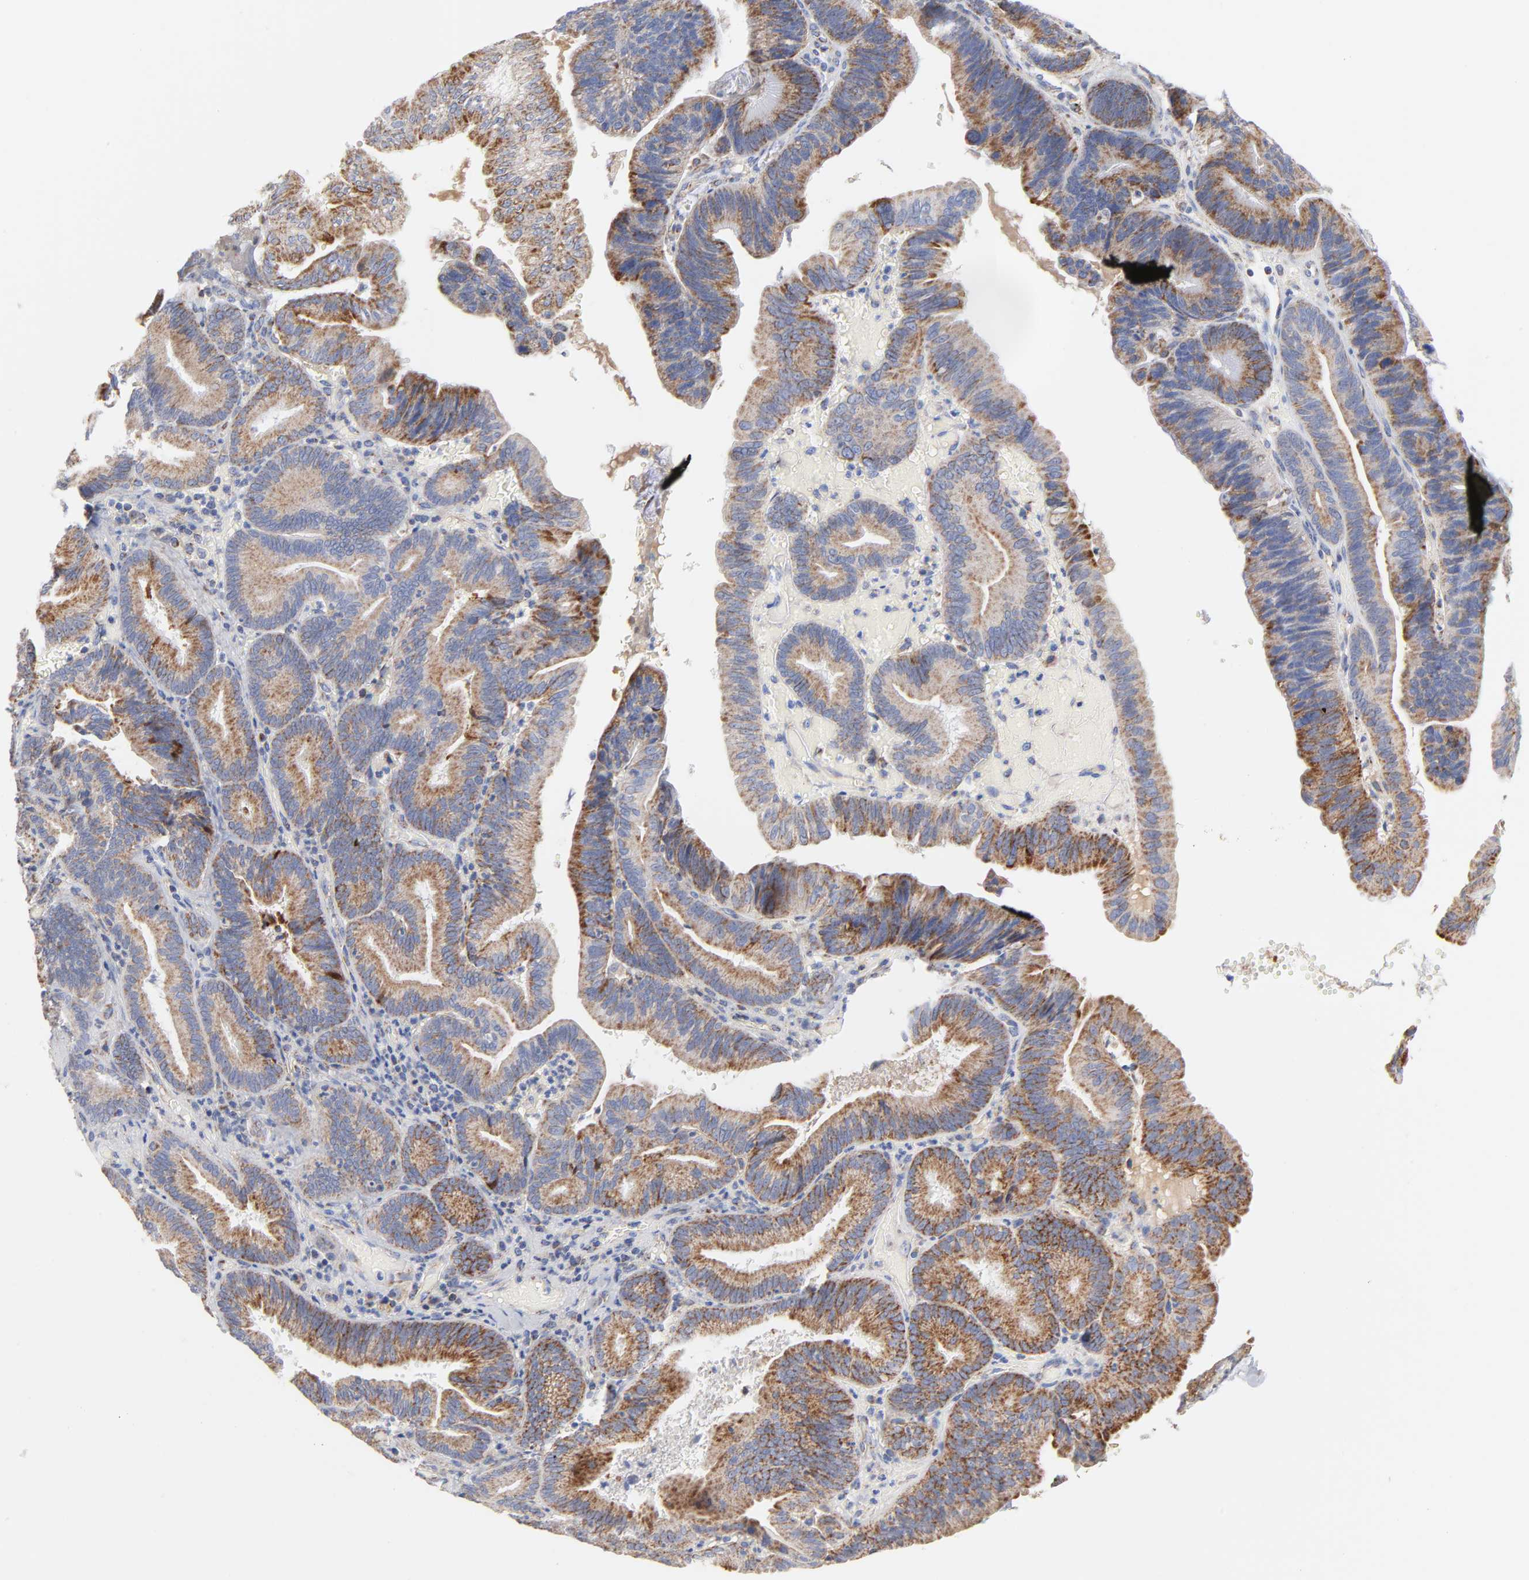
{"staining": {"intensity": "moderate", "quantity": ">75%", "location": "cytoplasmic/membranous"}, "tissue": "pancreatic cancer", "cell_type": "Tumor cells", "image_type": "cancer", "snomed": [{"axis": "morphology", "description": "Adenocarcinoma, NOS"}, {"axis": "topography", "description": "Pancreas"}], "caption": "Tumor cells exhibit medium levels of moderate cytoplasmic/membranous staining in approximately >75% of cells in human pancreatic adenocarcinoma.", "gene": "DIABLO", "patient": {"sex": "male", "age": 82}}